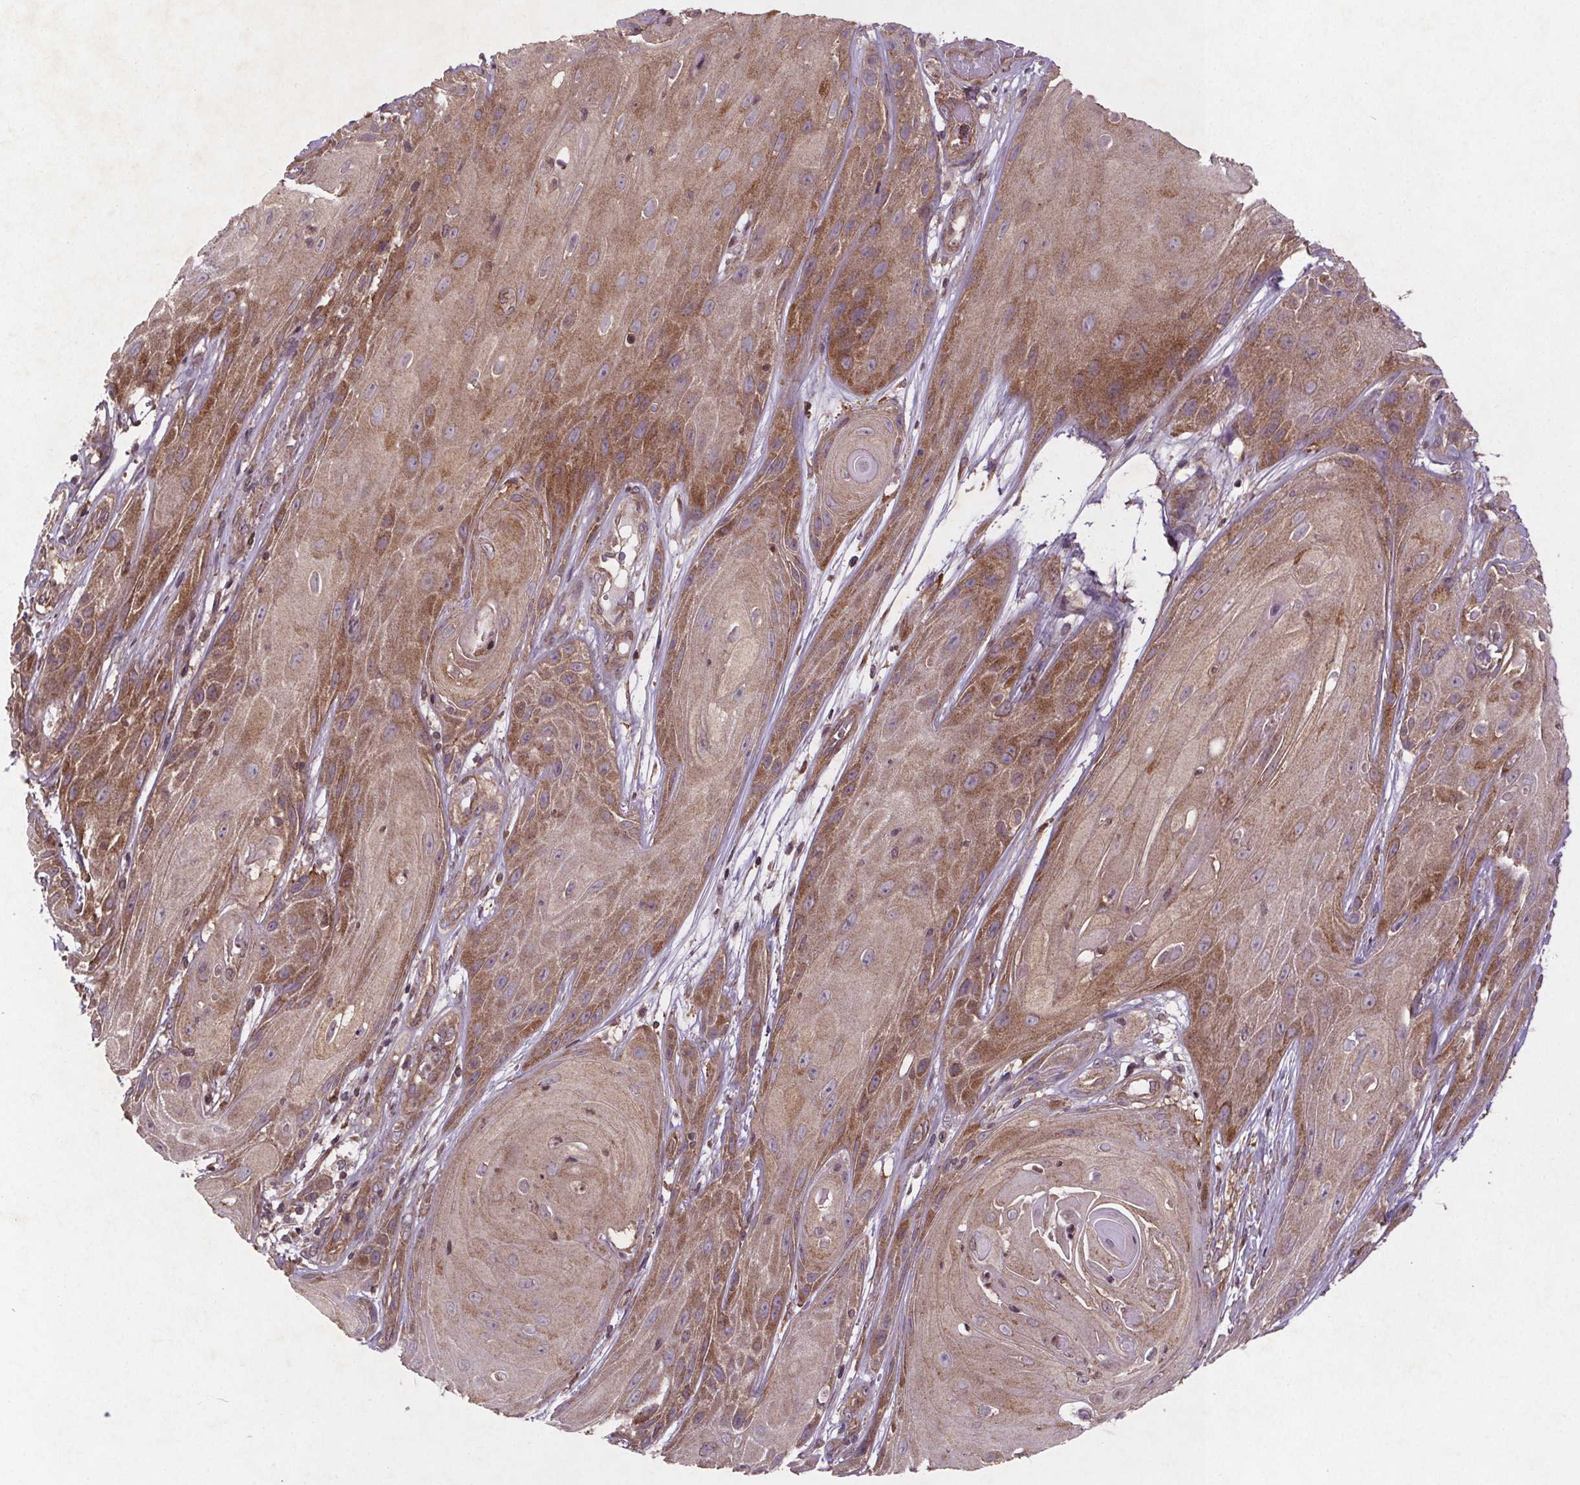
{"staining": {"intensity": "moderate", "quantity": "25%-75%", "location": "cytoplasmic/membranous"}, "tissue": "skin cancer", "cell_type": "Tumor cells", "image_type": "cancer", "snomed": [{"axis": "morphology", "description": "Squamous cell carcinoma, NOS"}, {"axis": "topography", "description": "Skin"}], "caption": "Immunohistochemistry staining of skin squamous cell carcinoma, which displays medium levels of moderate cytoplasmic/membranous staining in about 25%-75% of tumor cells indicating moderate cytoplasmic/membranous protein positivity. The staining was performed using DAB (brown) for protein detection and nuclei were counterstained in hematoxylin (blue).", "gene": "STRN3", "patient": {"sex": "male", "age": 62}}